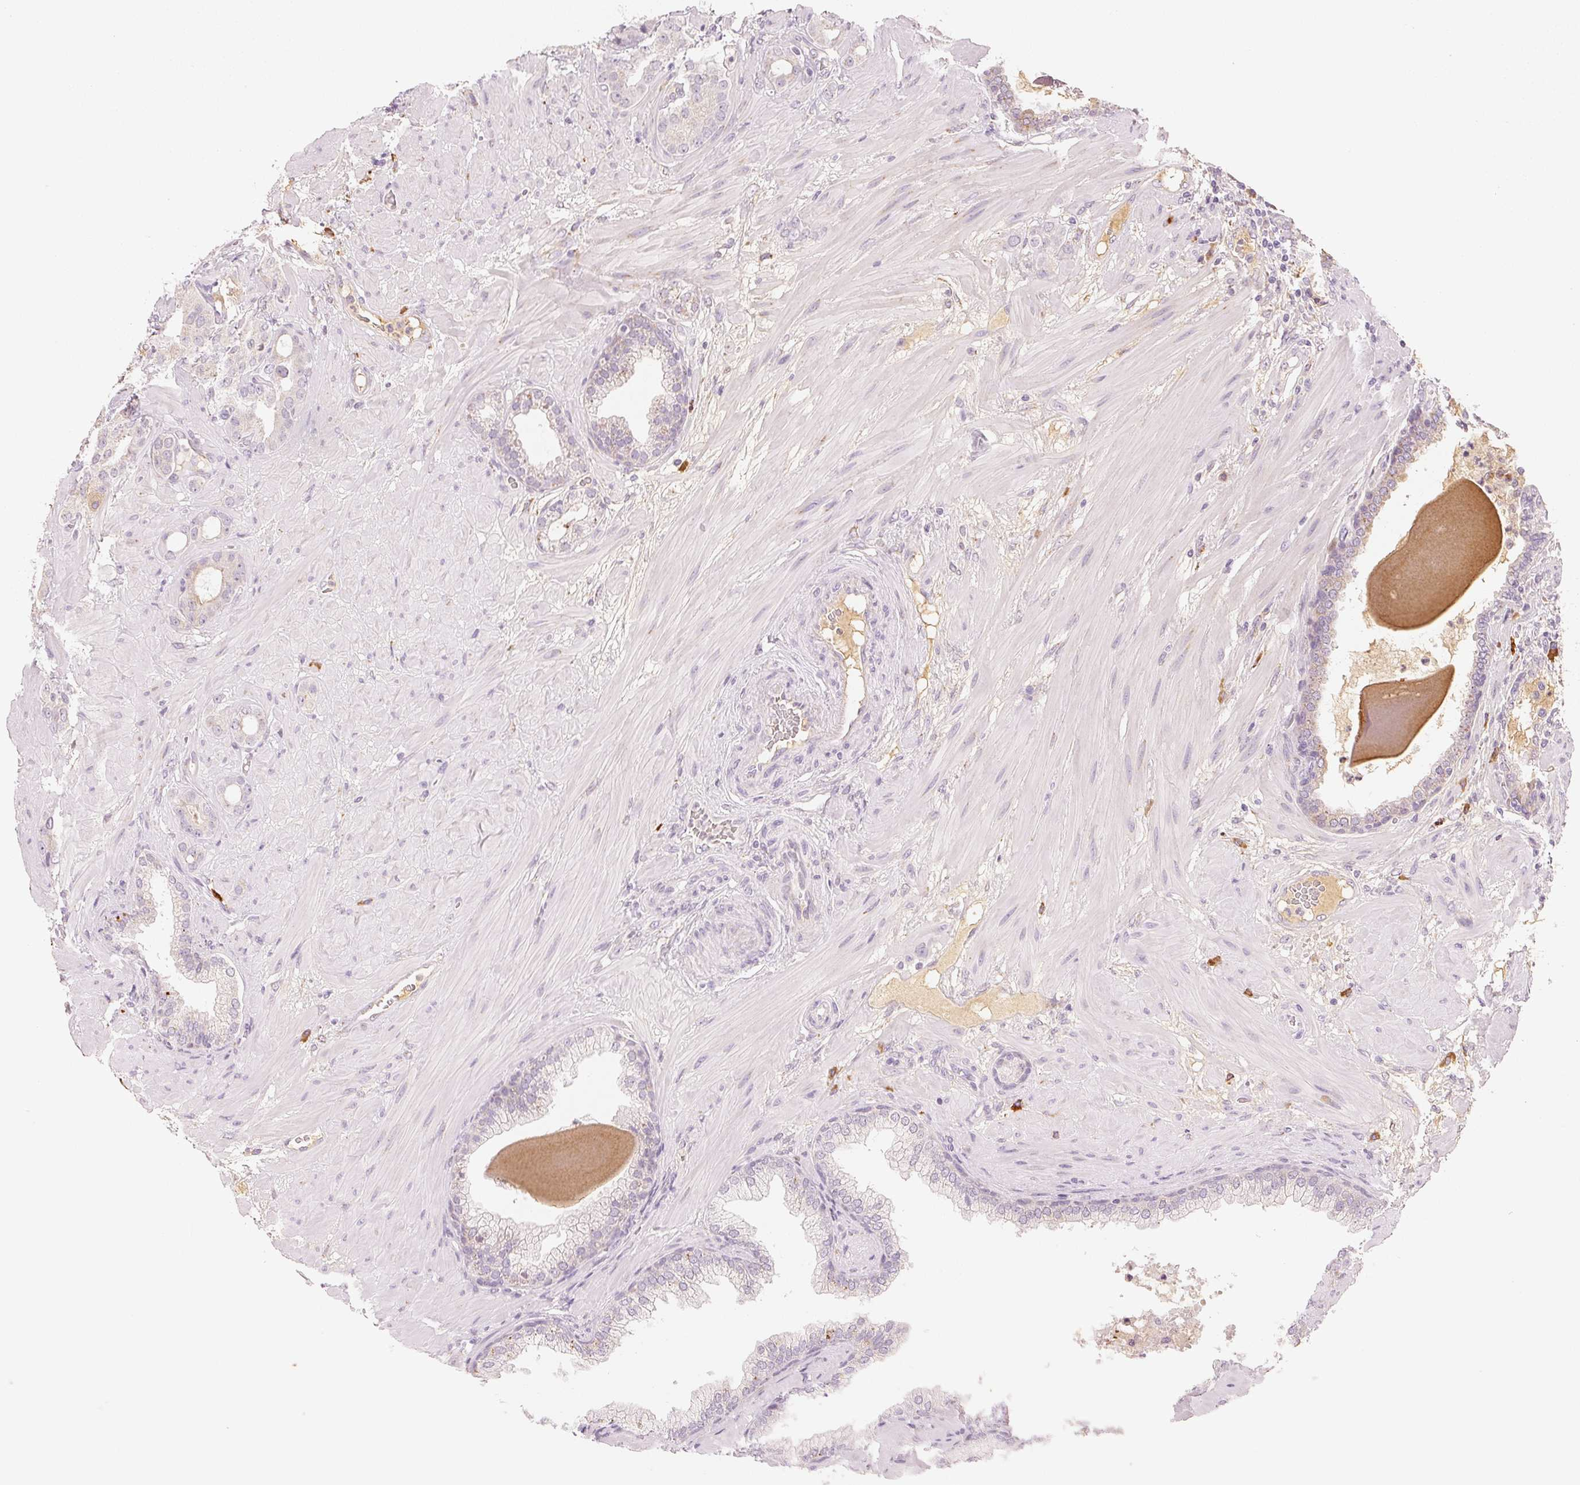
{"staining": {"intensity": "negative", "quantity": "none", "location": "none"}, "tissue": "prostate cancer", "cell_type": "Tumor cells", "image_type": "cancer", "snomed": [{"axis": "morphology", "description": "Adenocarcinoma, Low grade"}, {"axis": "topography", "description": "Prostate"}], "caption": "Tumor cells are negative for brown protein staining in prostate cancer.", "gene": "RMDN2", "patient": {"sex": "male", "age": 57}}